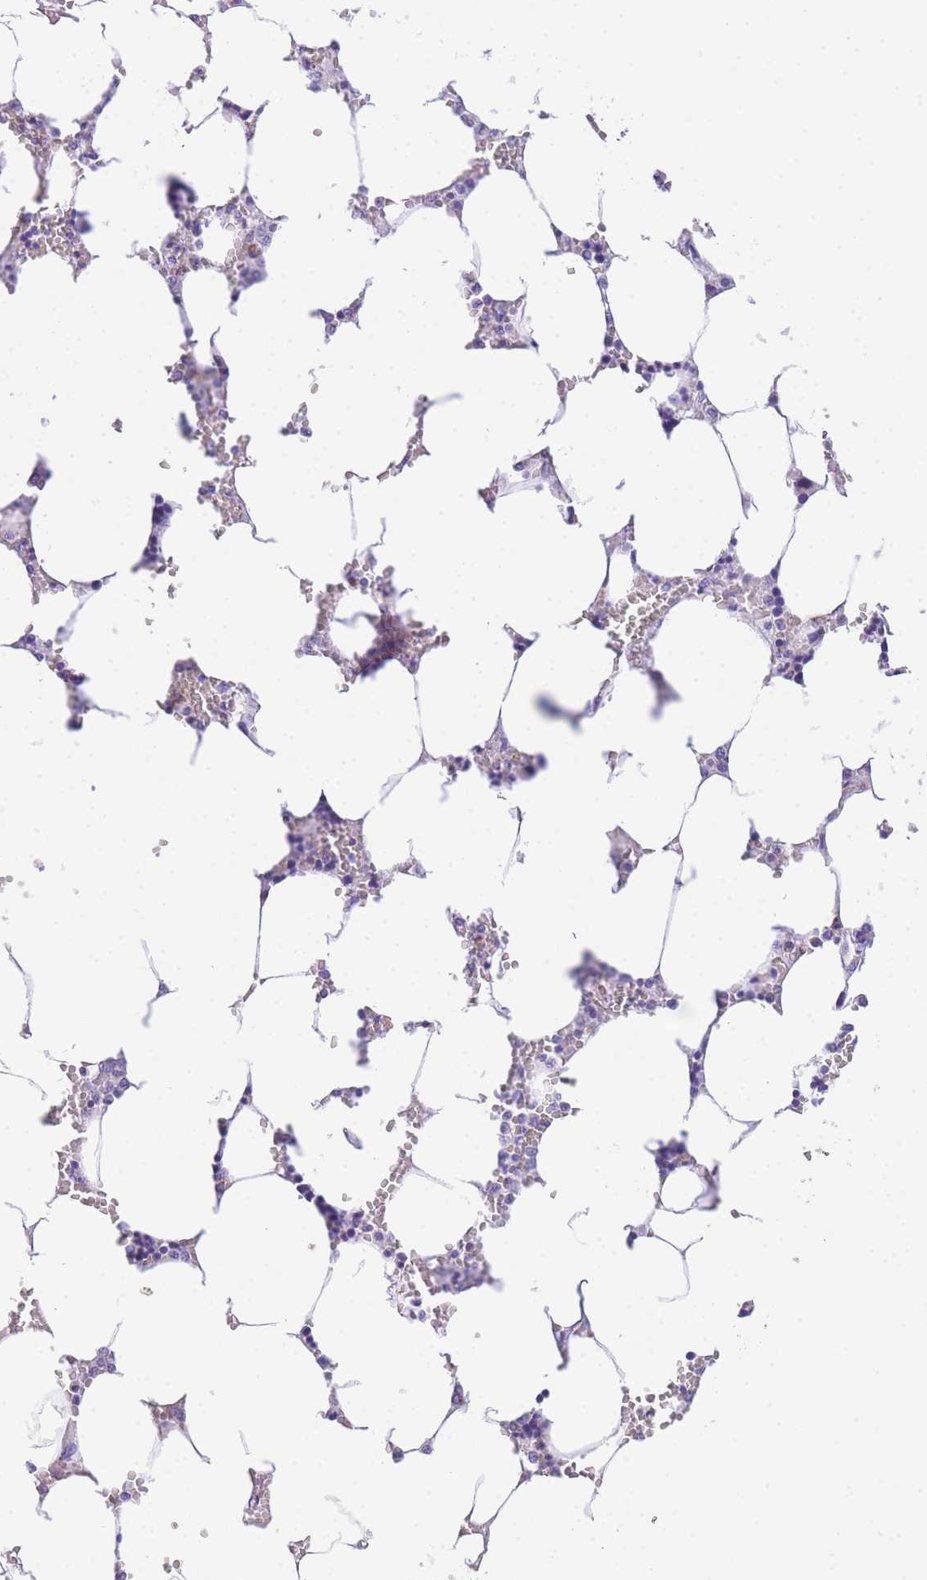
{"staining": {"intensity": "moderate", "quantity": "<25%", "location": "cytoplasmic/membranous"}, "tissue": "bone marrow", "cell_type": "Hematopoietic cells", "image_type": "normal", "snomed": [{"axis": "morphology", "description": "Normal tissue, NOS"}, {"axis": "topography", "description": "Bone marrow"}], "caption": "Bone marrow stained with immunohistochemistry reveals moderate cytoplasmic/membranous staining in about <25% of hematopoietic cells.", "gene": "NKD2", "patient": {"sex": "male", "age": 64}}